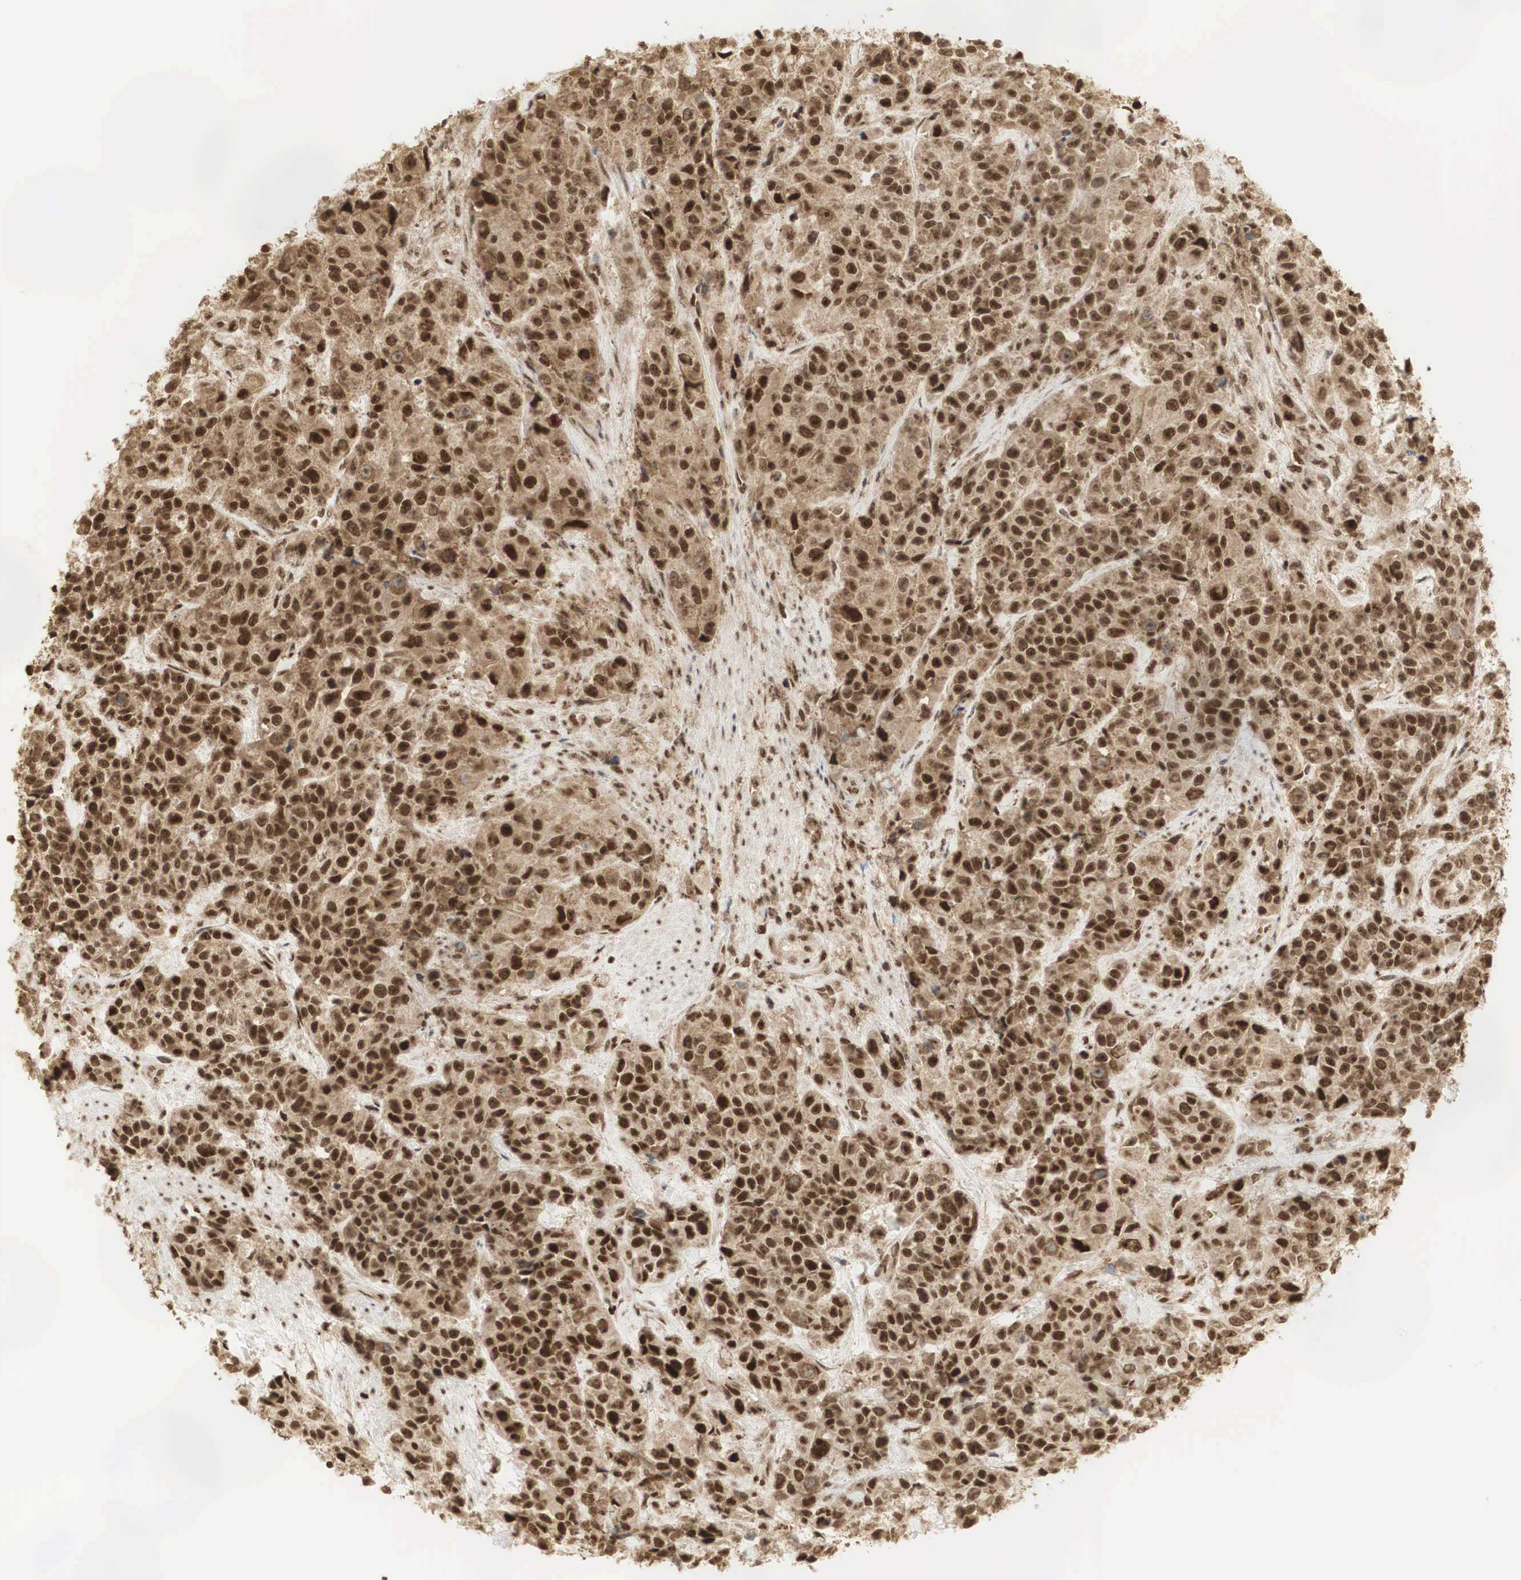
{"staining": {"intensity": "strong", "quantity": ">75%", "location": "cytoplasmic/membranous,nuclear"}, "tissue": "urothelial cancer", "cell_type": "Tumor cells", "image_type": "cancer", "snomed": [{"axis": "morphology", "description": "Urothelial carcinoma, High grade"}, {"axis": "topography", "description": "Urinary bladder"}], "caption": "The micrograph demonstrates staining of urothelial carcinoma (high-grade), revealing strong cytoplasmic/membranous and nuclear protein expression (brown color) within tumor cells. (Stains: DAB in brown, nuclei in blue, Microscopy: brightfield microscopy at high magnification).", "gene": "RNF113A", "patient": {"sex": "female", "age": 81}}